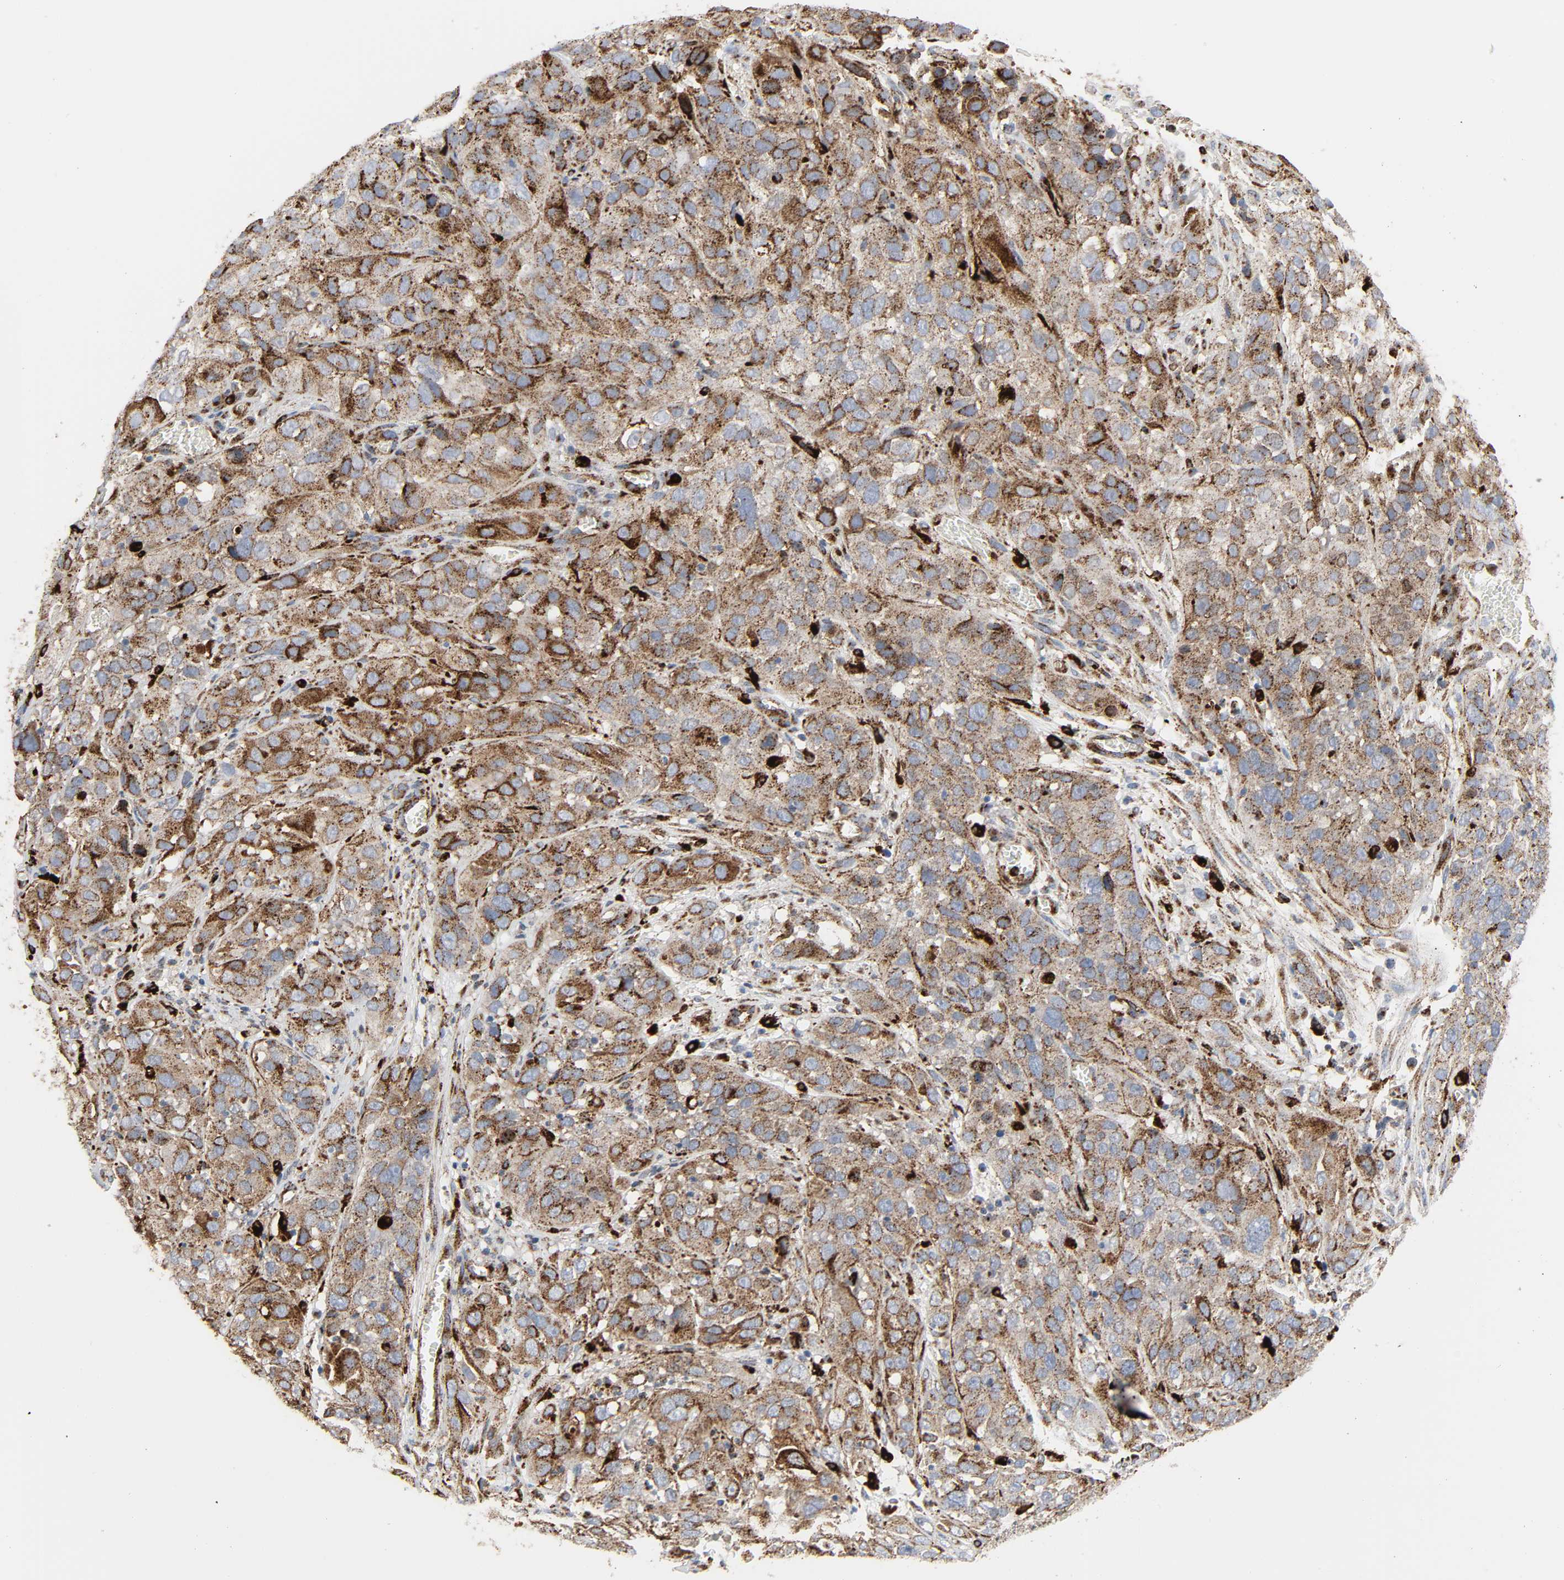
{"staining": {"intensity": "strong", "quantity": "25%-75%", "location": "cytoplasmic/membranous"}, "tissue": "cervical cancer", "cell_type": "Tumor cells", "image_type": "cancer", "snomed": [{"axis": "morphology", "description": "Squamous cell carcinoma, NOS"}, {"axis": "topography", "description": "Cervix"}], "caption": "Squamous cell carcinoma (cervical) stained with immunohistochemistry reveals strong cytoplasmic/membranous staining in about 25%-75% of tumor cells.", "gene": "PSAP", "patient": {"sex": "female", "age": 32}}